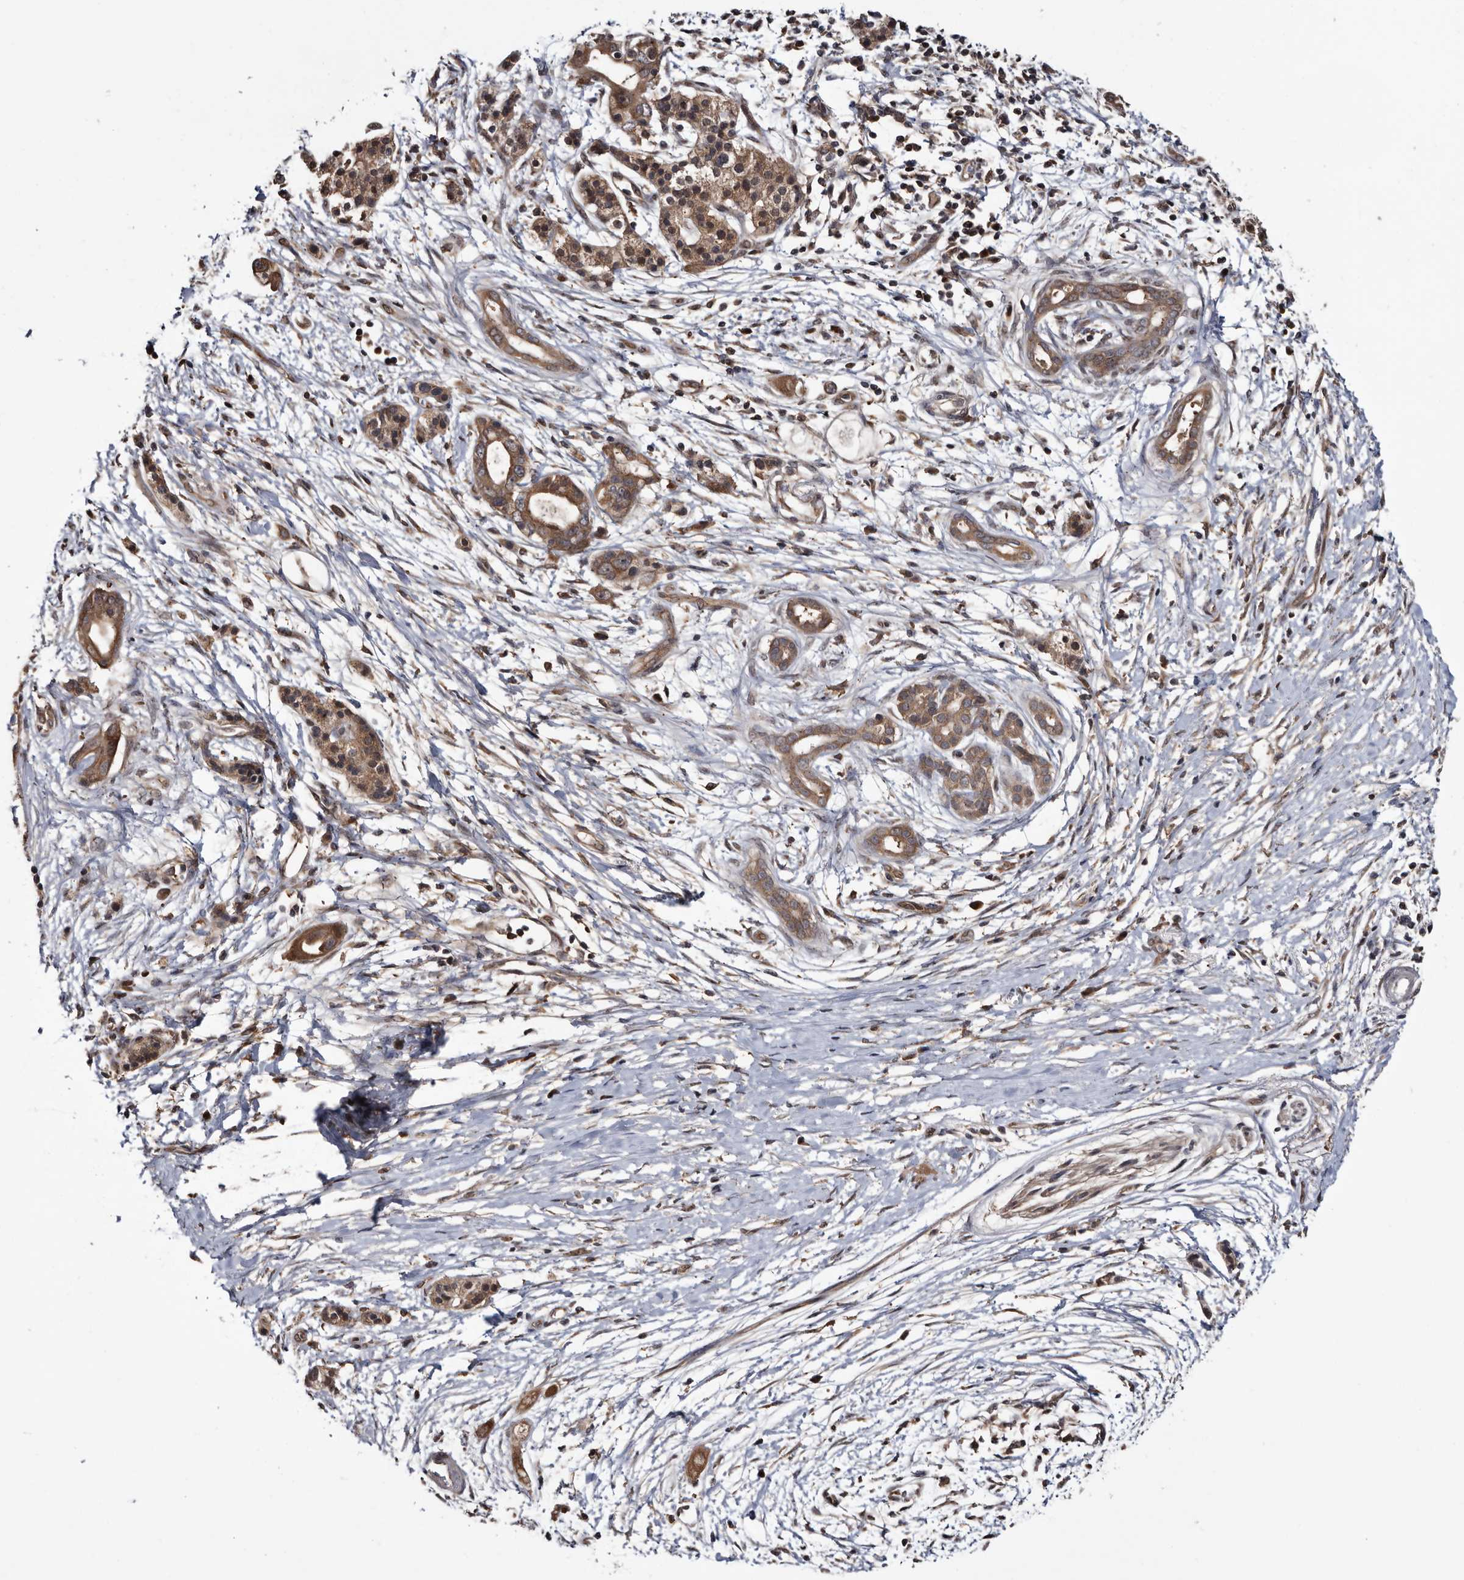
{"staining": {"intensity": "moderate", "quantity": ">75%", "location": "cytoplasmic/membranous"}, "tissue": "pancreatic cancer", "cell_type": "Tumor cells", "image_type": "cancer", "snomed": [{"axis": "morphology", "description": "Adenocarcinoma, NOS"}, {"axis": "topography", "description": "Pancreas"}], "caption": "Approximately >75% of tumor cells in human pancreatic cancer exhibit moderate cytoplasmic/membranous protein positivity as visualized by brown immunohistochemical staining.", "gene": "TTI2", "patient": {"sex": "male", "age": 59}}